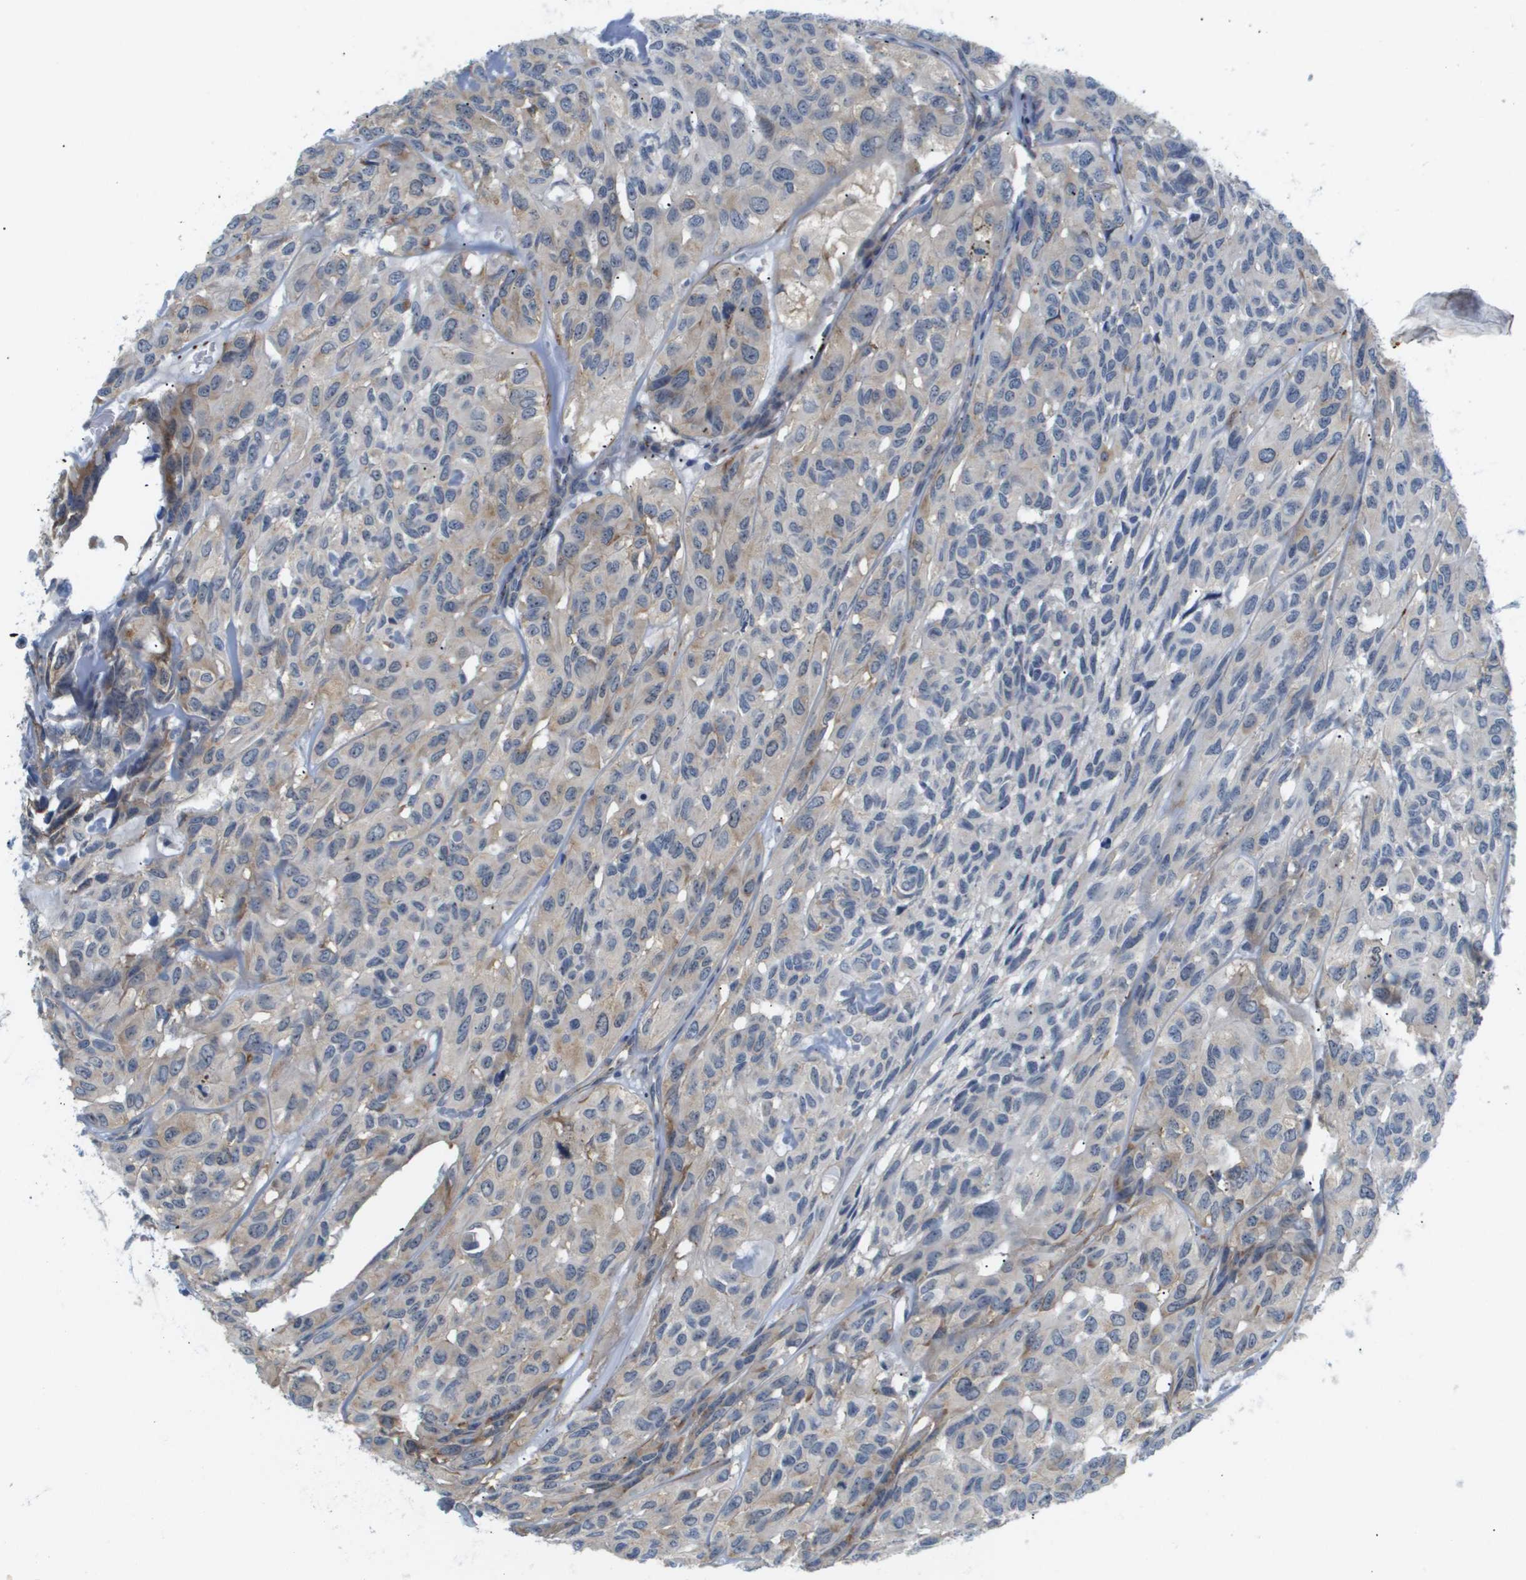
{"staining": {"intensity": "negative", "quantity": "none", "location": "none"}, "tissue": "head and neck cancer", "cell_type": "Tumor cells", "image_type": "cancer", "snomed": [{"axis": "morphology", "description": "Adenocarcinoma, NOS"}, {"axis": "topography", "description": "Salivary gland, NOS"}, {"axis": "topography", "description": "Head-Neck"}], "caption": "An immunohistochemistry image of head and neck adenocarcinoma is shown. There is no staining in tumor cells of head and neck adenocarcinoma.", "gene": "OTUD5", "patient": {"sex": "female", "age": 76}}